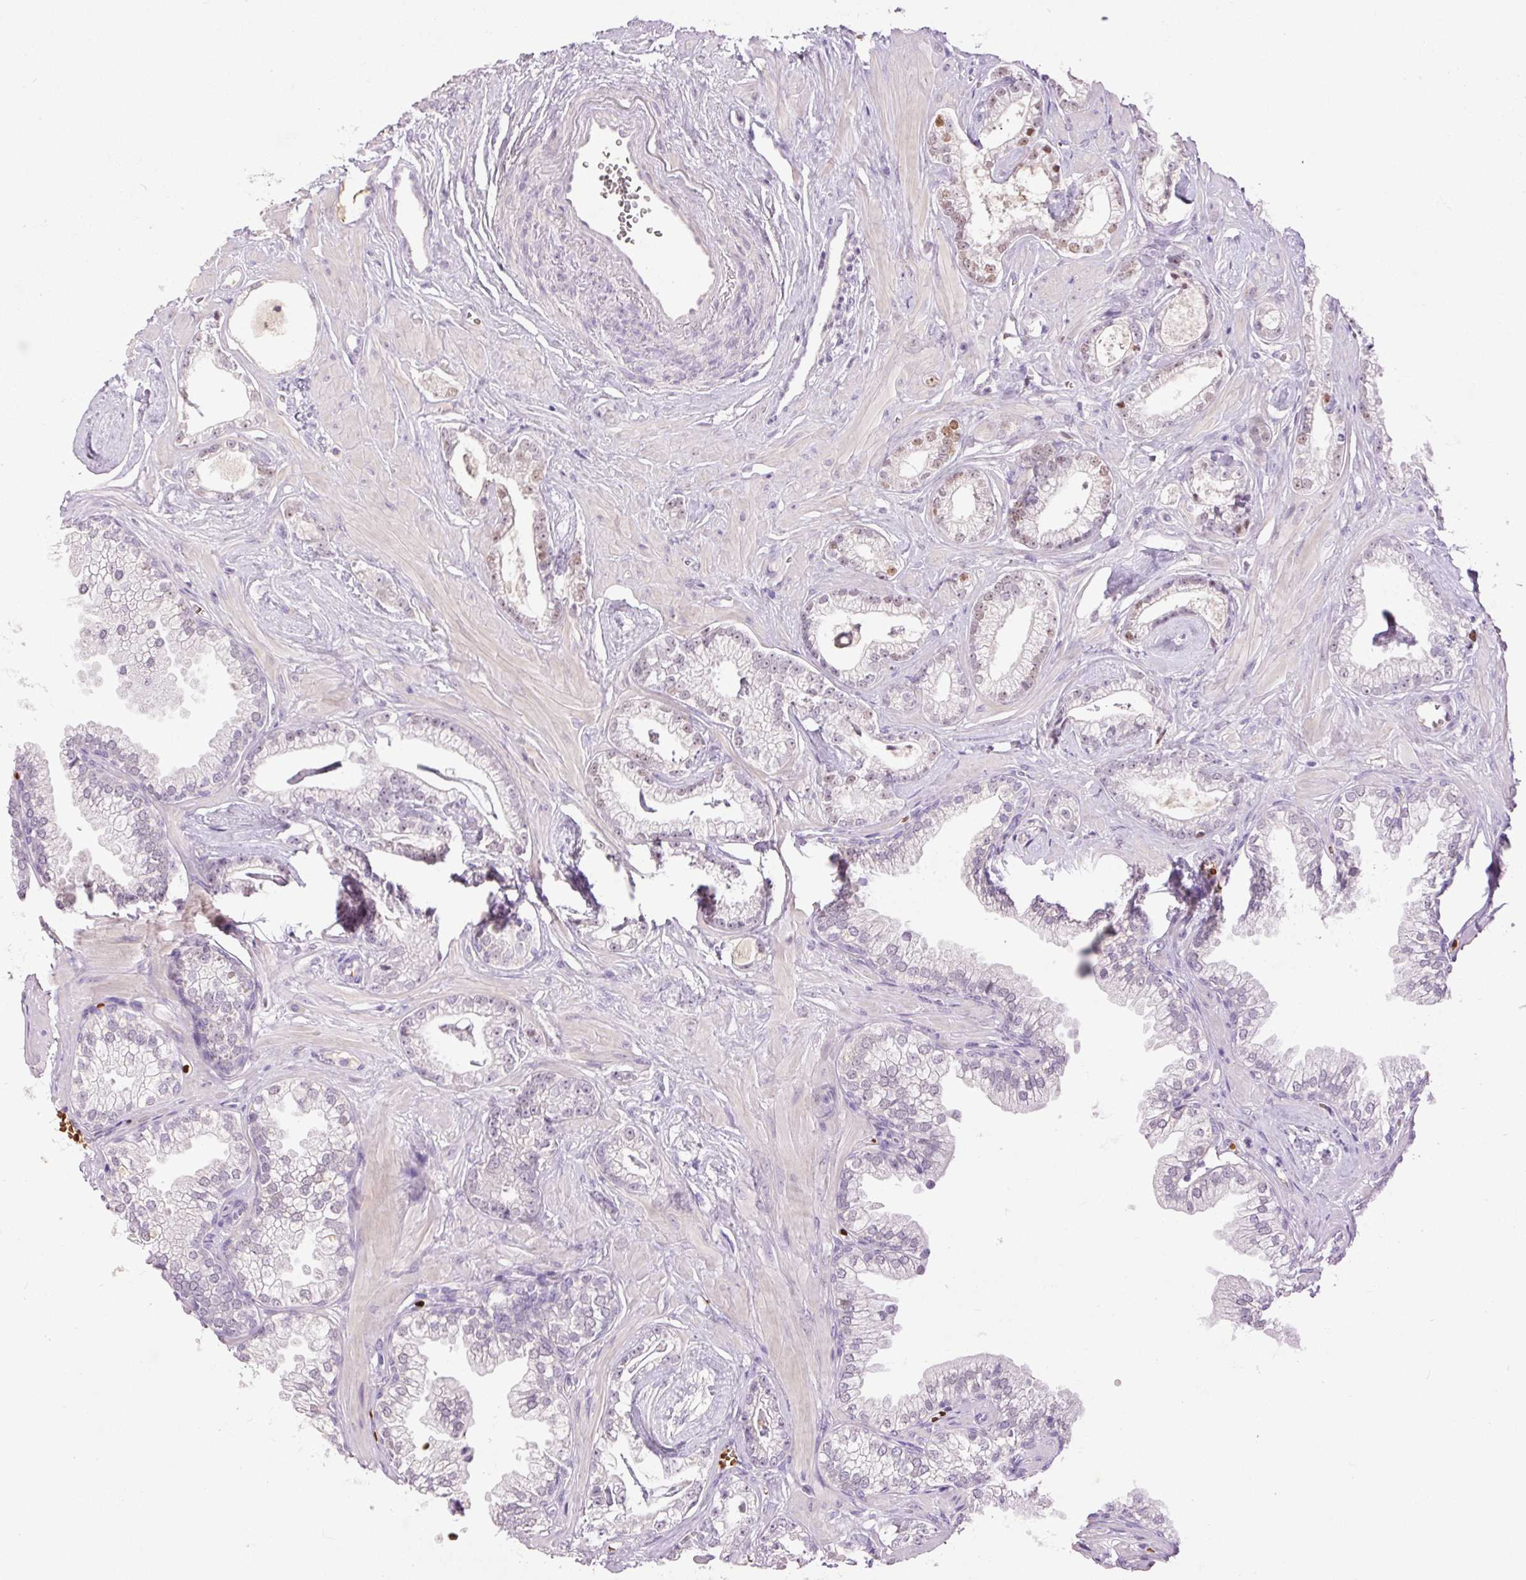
{"staining": {"intensity": "moderate", "quantity": "<25%", "location": "nuclear"}, "tissue": "prostate cancer", "cell_type": "Tumor cells", "image_type": "cancer", "snomed": [{"axis": "morphology", "description": "Adenocarcinoma, Low grade"}, {"axis": "topography", "description": "Prostate"}], "caption": "High-power microscopy captured an immunohistochemistry (IHC) histopathology image of adenocarcinoma (low-grade) (prostate), revealing moderate nuclear expression in about <25% of tumor cells.", "gene": "LY6G6D", "patient": {"sex": "male", "age": 60}}